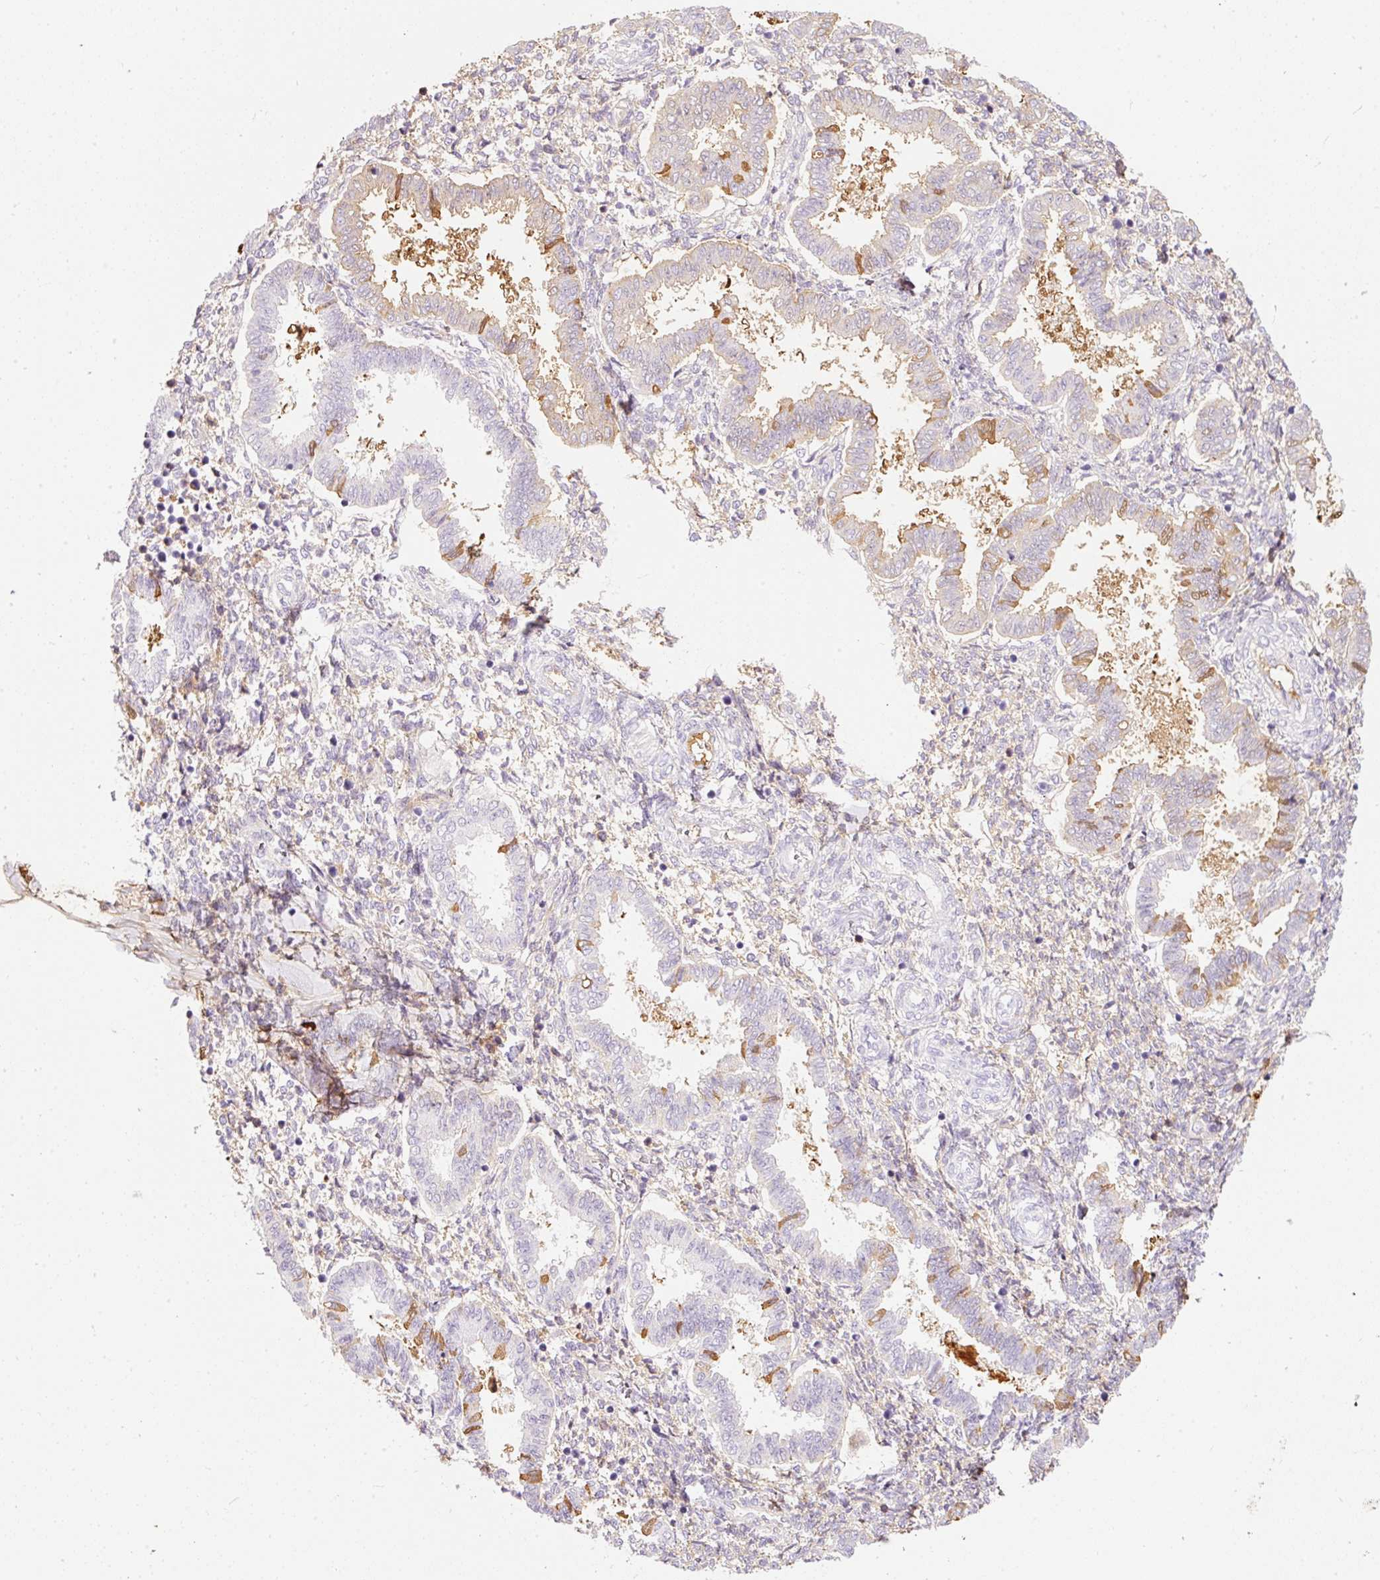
{"staining": {"intensity": "negative", "quantity": "none", "location": "none"}, "tissue": "endometrium", "cell_type": "Cells in endometrial stroma", "image_type": "normal", "snomed": [{"axis": "morphology", "description": "Normal tissue, NOS"}, {"axis": "topography", "description": "Endometrium"}], "caption": "Immunohistochemistry (IHC) of normal endometrium demonstrates no positivity in cells in endometrial stroma. The staining was performed using DAB to visualize the protein expression in brown, while the nuclei were stained in blue with hematoxylin (Magnification: 20x).", "gene": "PRPF38B", "patient": {"sex": "female", "age": 24}}